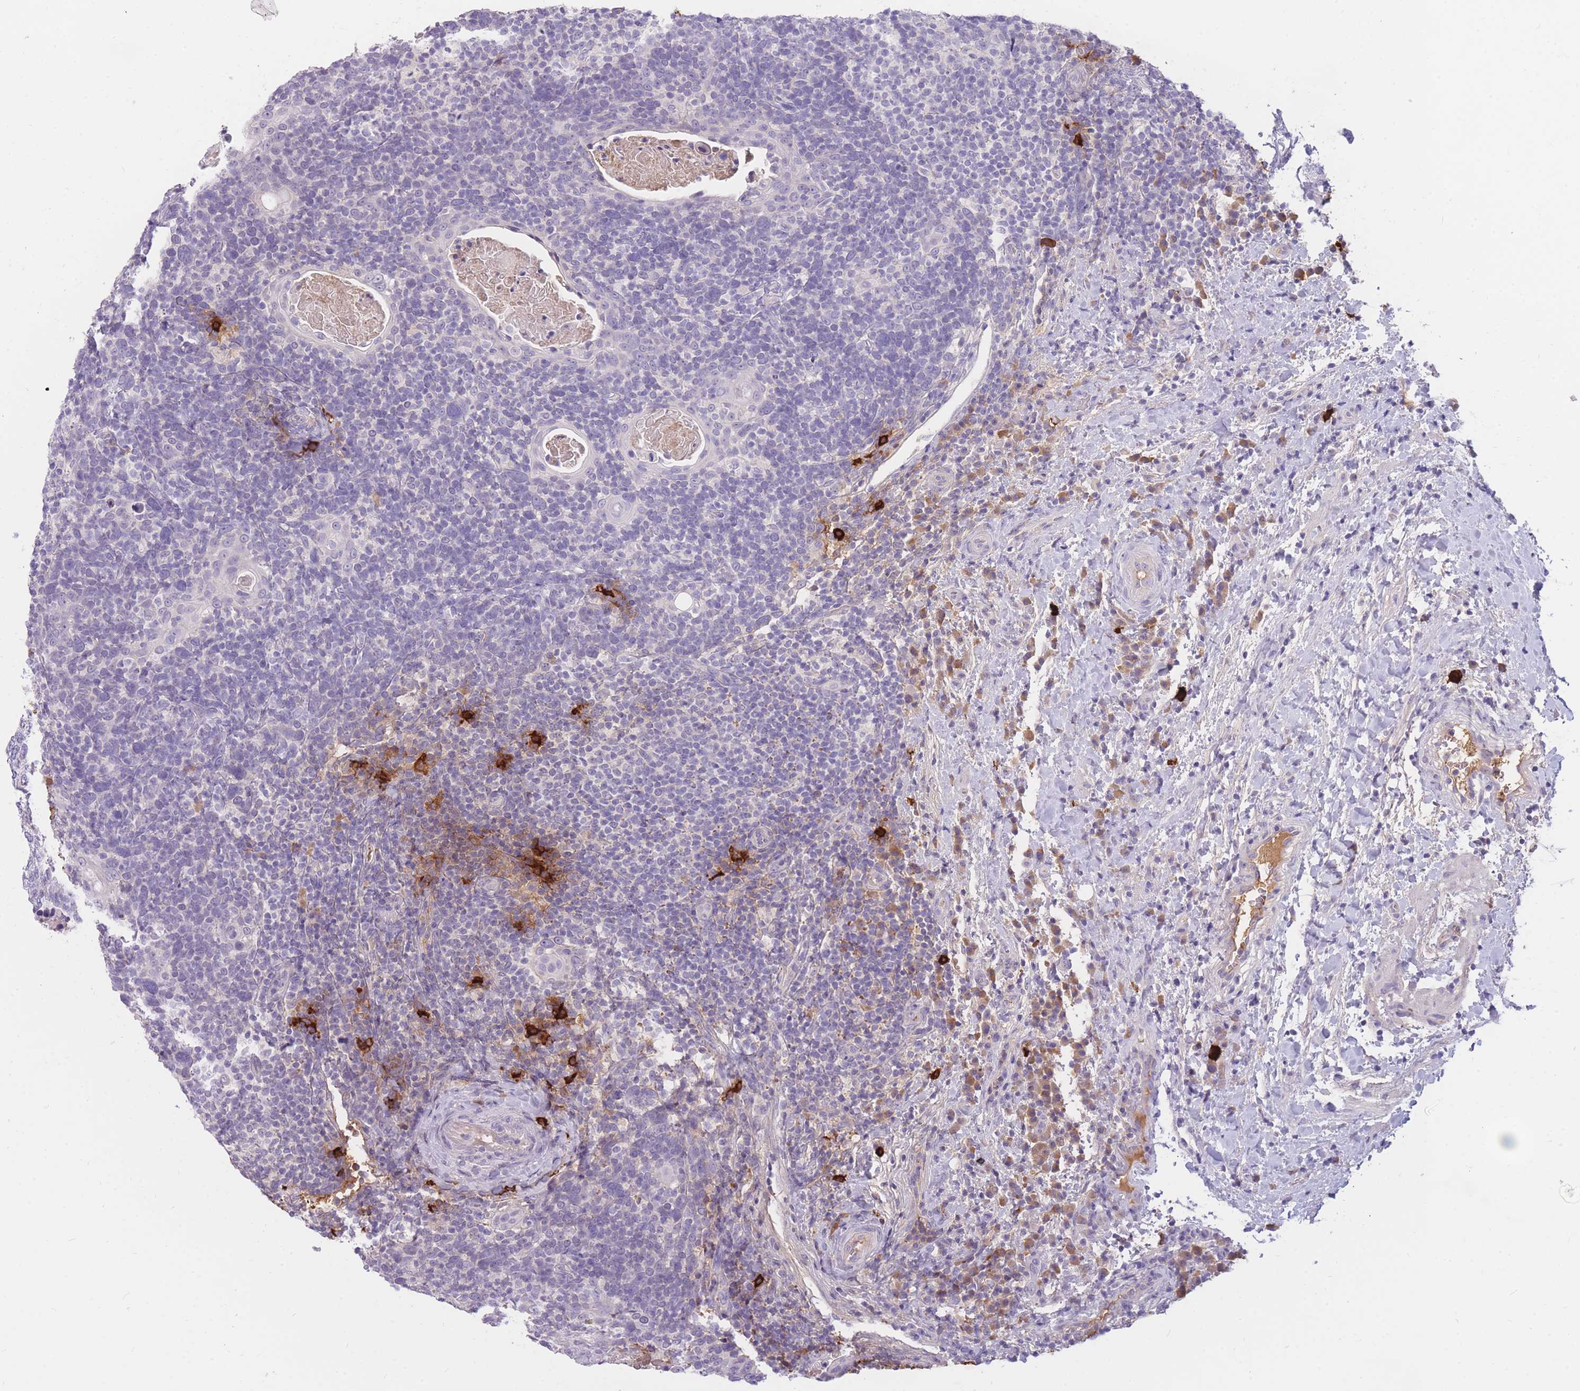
{"staining": {"intensity": "negative", "quantity": "none", "location": "none"}, "tissue": "head and neck cancer", "cell_type": "Tumor cells", "image_type": "cancer", "snomed": [{"axis": "morphology", "description": "Squamous cell carcinoma, NOS"}, {"axis": "morphology", "description": "Squamous cell carcinoma, metastatic, NOS"}, {"axis": "topography", "description": "Lymph node"}, {"axis": "topography", "description": "Head-Neck"}], "caption": "The immunohistochemistry (IHC) histopathology image has no significant expression in tumor cells of head and neck squamous cell carcinoma tissue.", "gene": "TPSD1", "patient": {"sex": "male", "age": 62}}